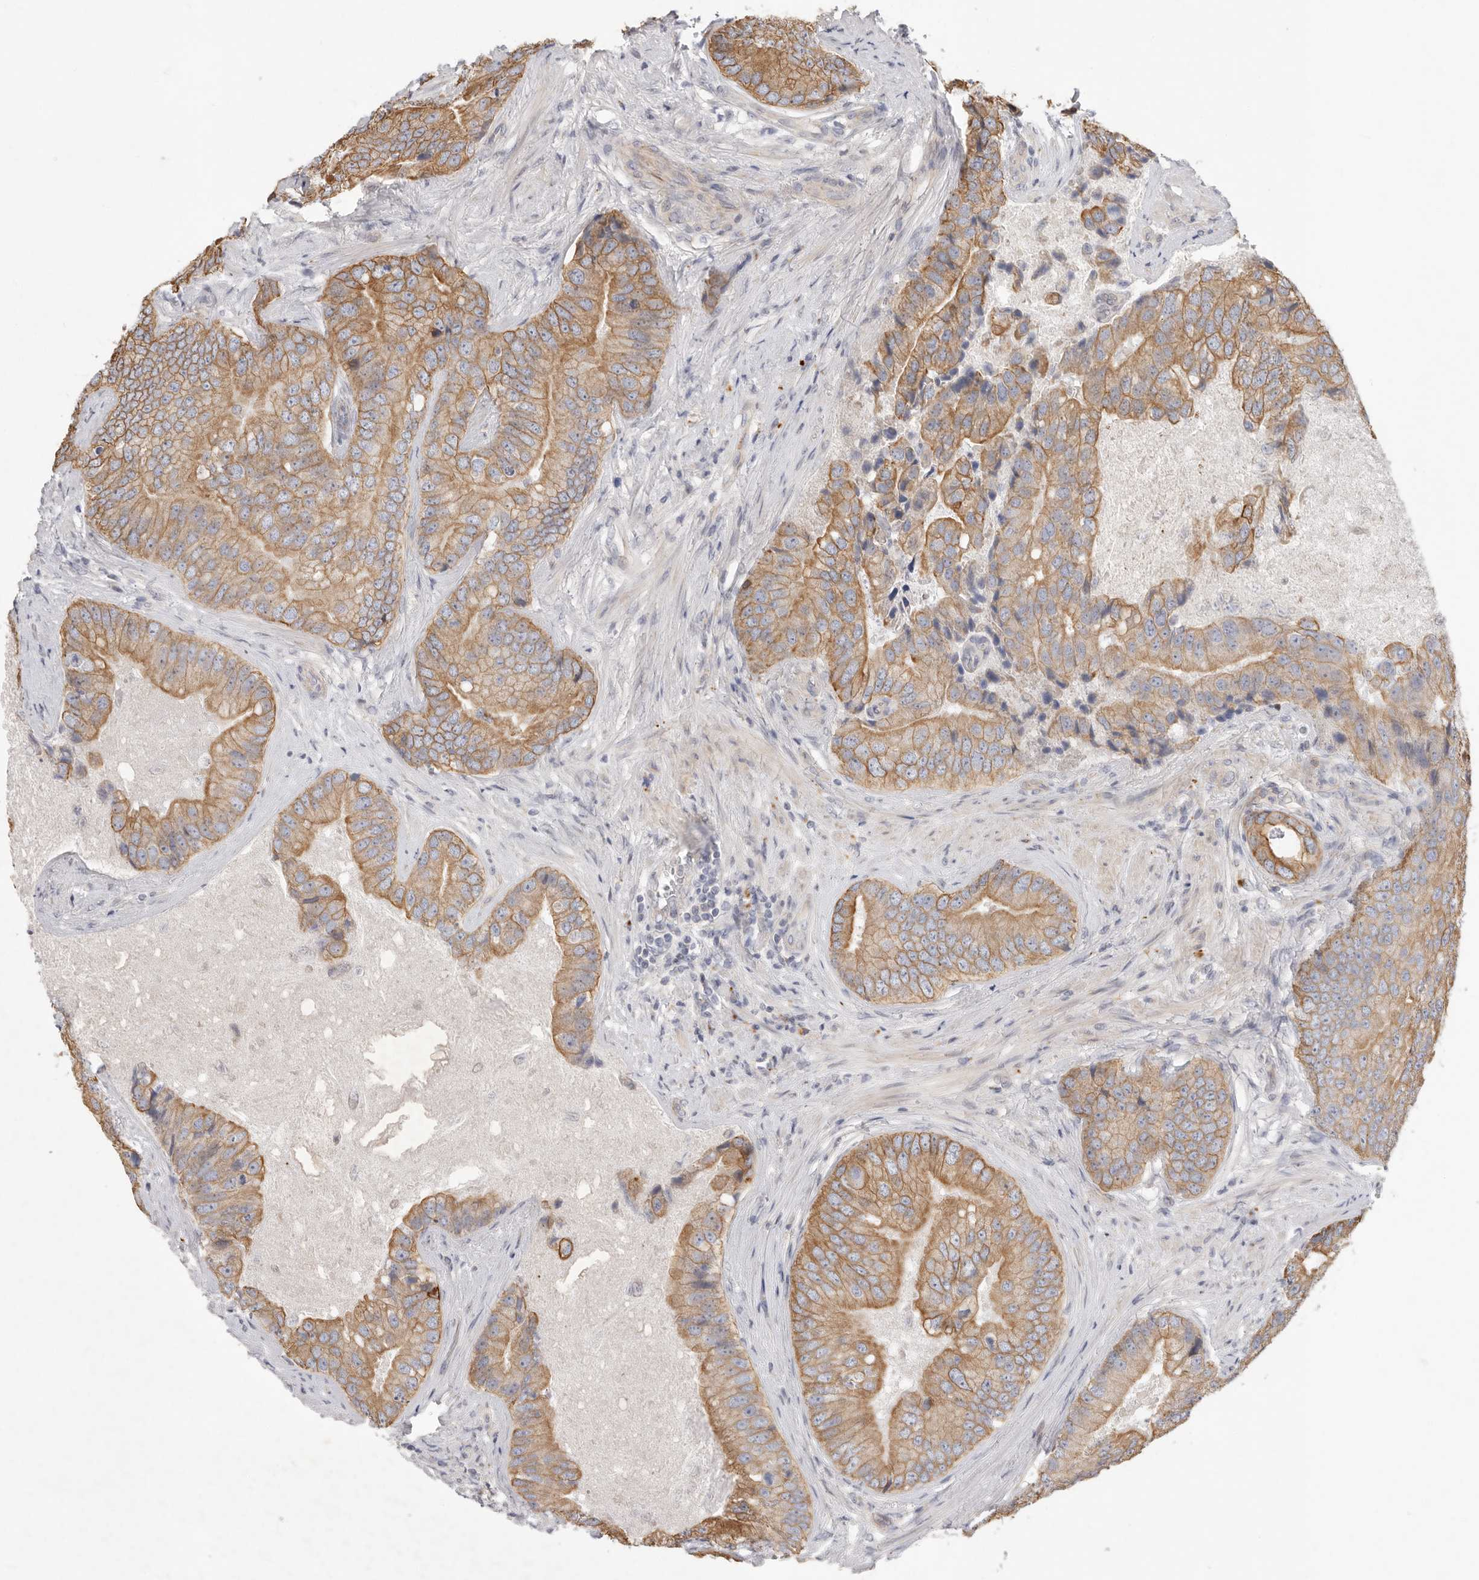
{"staining": {"intensity": "moderate", "quantity": ">75%", "location": "cytoplasmic/membranous"}, "tissue": "prostate cancer", "cell_type": "Tumor cells", "image_type": "cancer", "snomed": [{"axis": "morphology", "description": "Adenocarcinoma, High grade"}, {"axis": "topography", "description": "Prostate"}], "caption": "There is medium levels of moderate cytoplasmic/membranous expression in tumor cells of prostate cancer, as demonstrated by immunohistochemical staining (brown color).", "gene": "USH1C", "patient": {"sex": "male", "age": 70}}